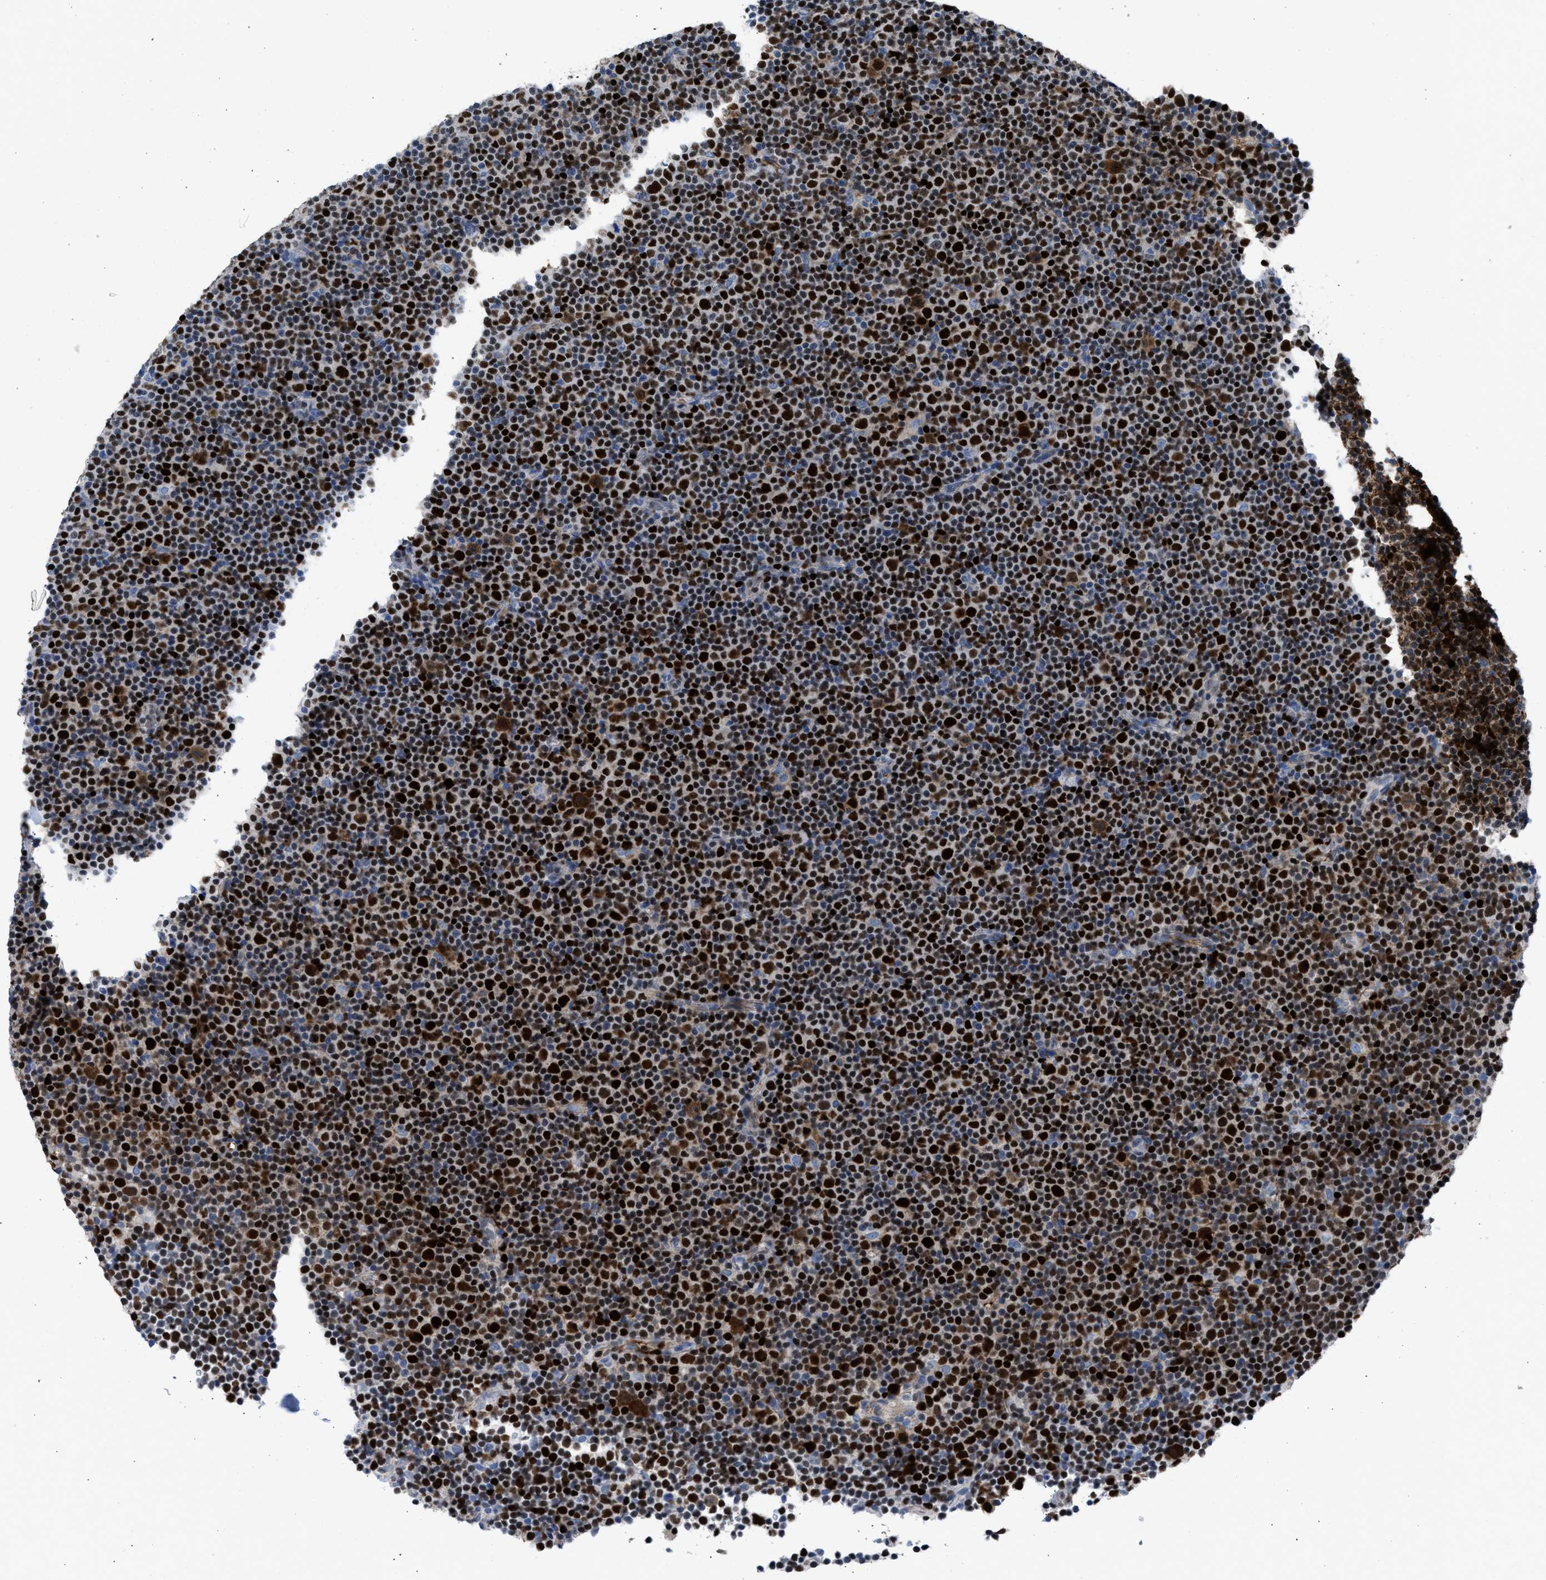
{"staining": {"intensity": "strong", "quantity": ">75%", "location": "nuclear"}, "tissue": "lymphoma", "cell_type": "Tumor cells", "image_type": "cancer", "snomed": [{"axis": "morphology", "description": "Malignant lymphoma, non-Hodgkin's type, Low grade"}, {"axis": "topography", "description": "Lymph node"}], "caption": "Protein expression analysis of malignant lymphoma, non-Hodgkin's type (low-grade) reveals strong nuclear expression in approximately >75% of tumor cells.", "gene": "LEF1", "patient": {"sex": "female", "age": 67}}